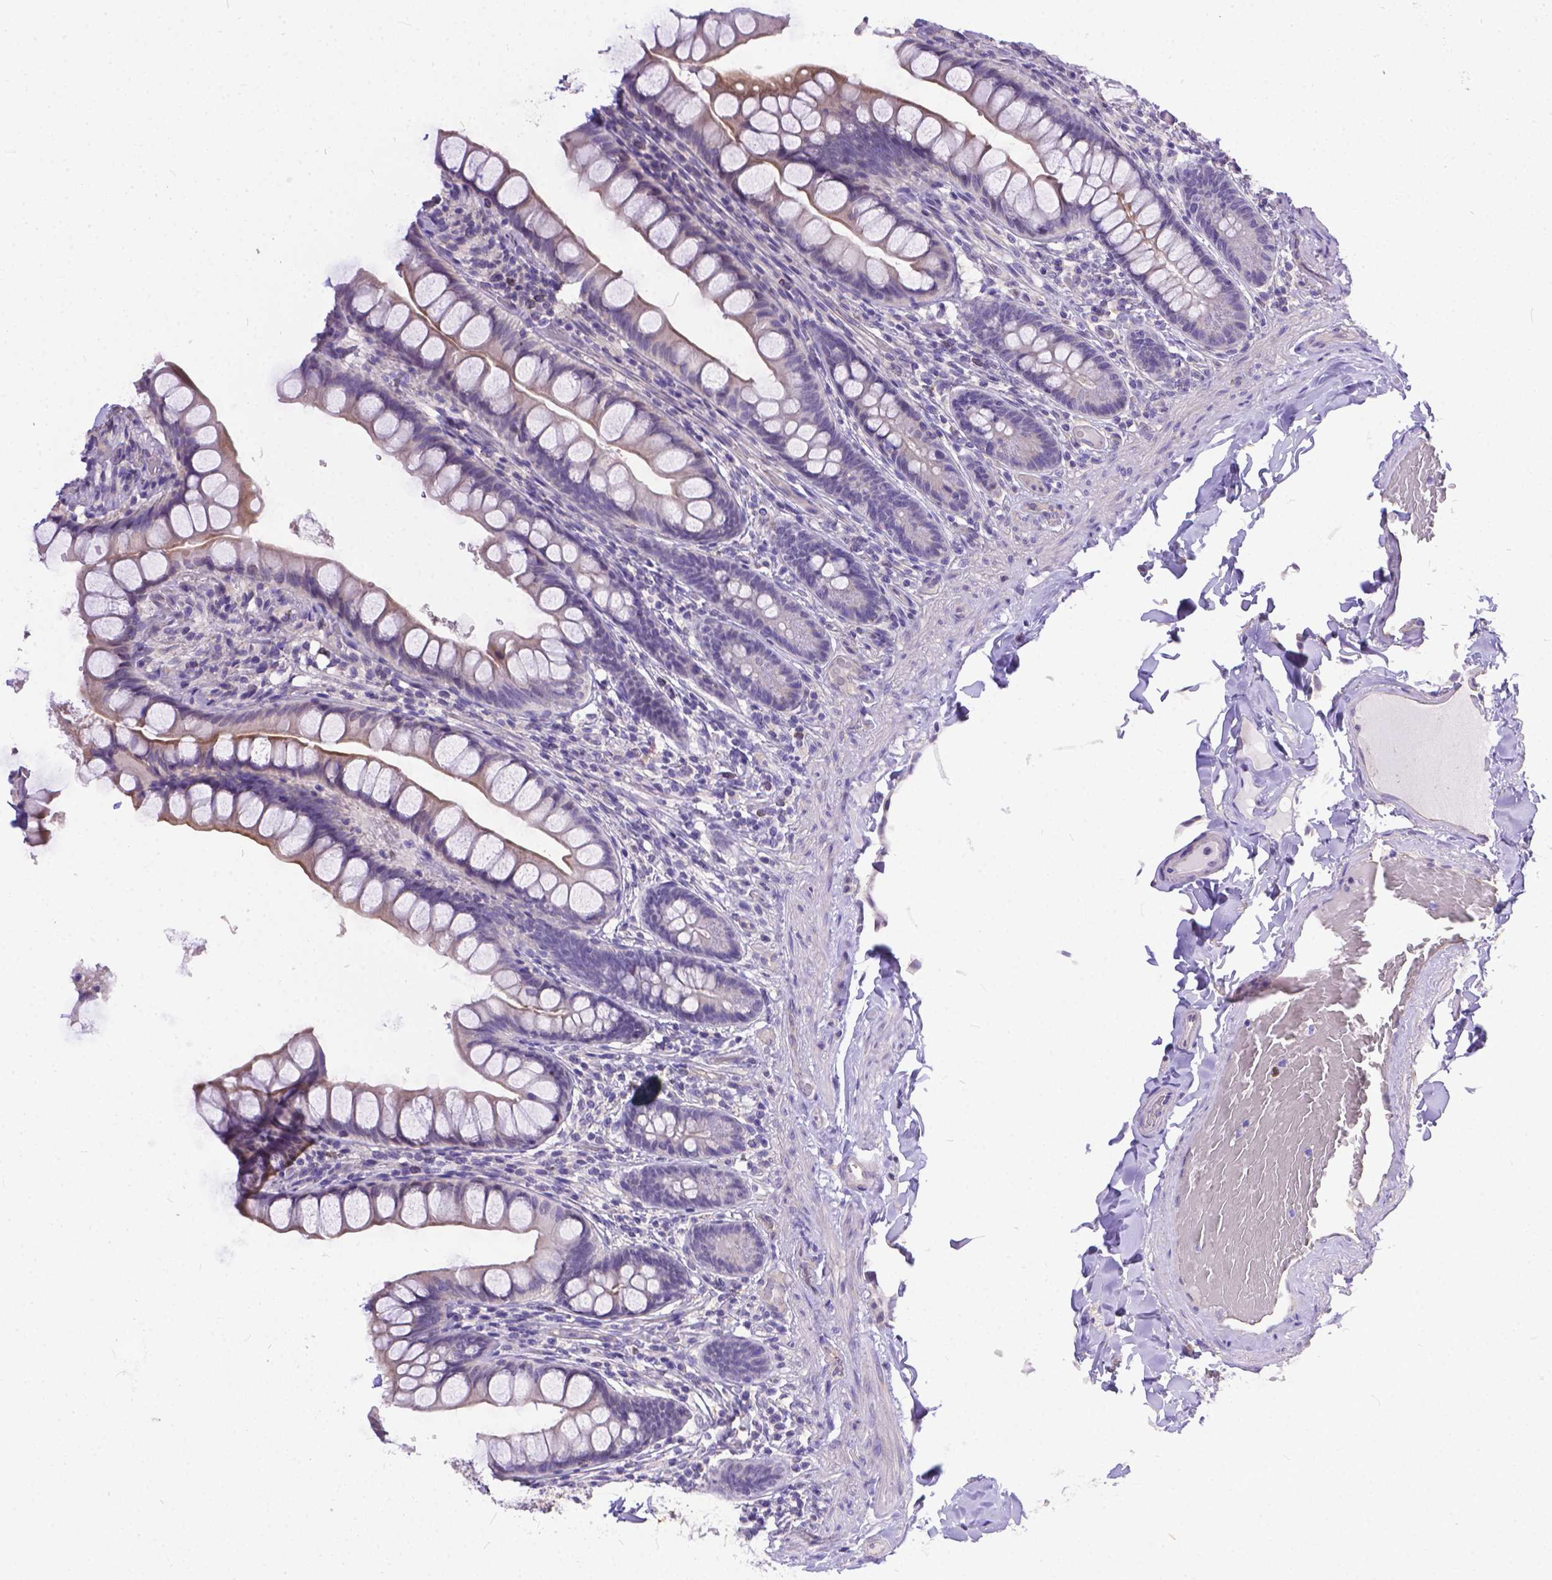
{"staining": {"intensity": "negative", "quantity": "none", "location": "none"}, "tissue": "small intestine", "cell_type": "Glandular cells", "image_type": "normal", "snomed": [{"axis": "morphology", "description": "Normal tissue, NOS"}, {"axis": "topography", "description": "Small intestine"}], "caption": "DAB immunohistochemical staining of unremarkable small intestine demonstrates no significant positivity in glandular cells.", "gene": "DLEC1", "patient": {"sex": "male", "age": 70}}